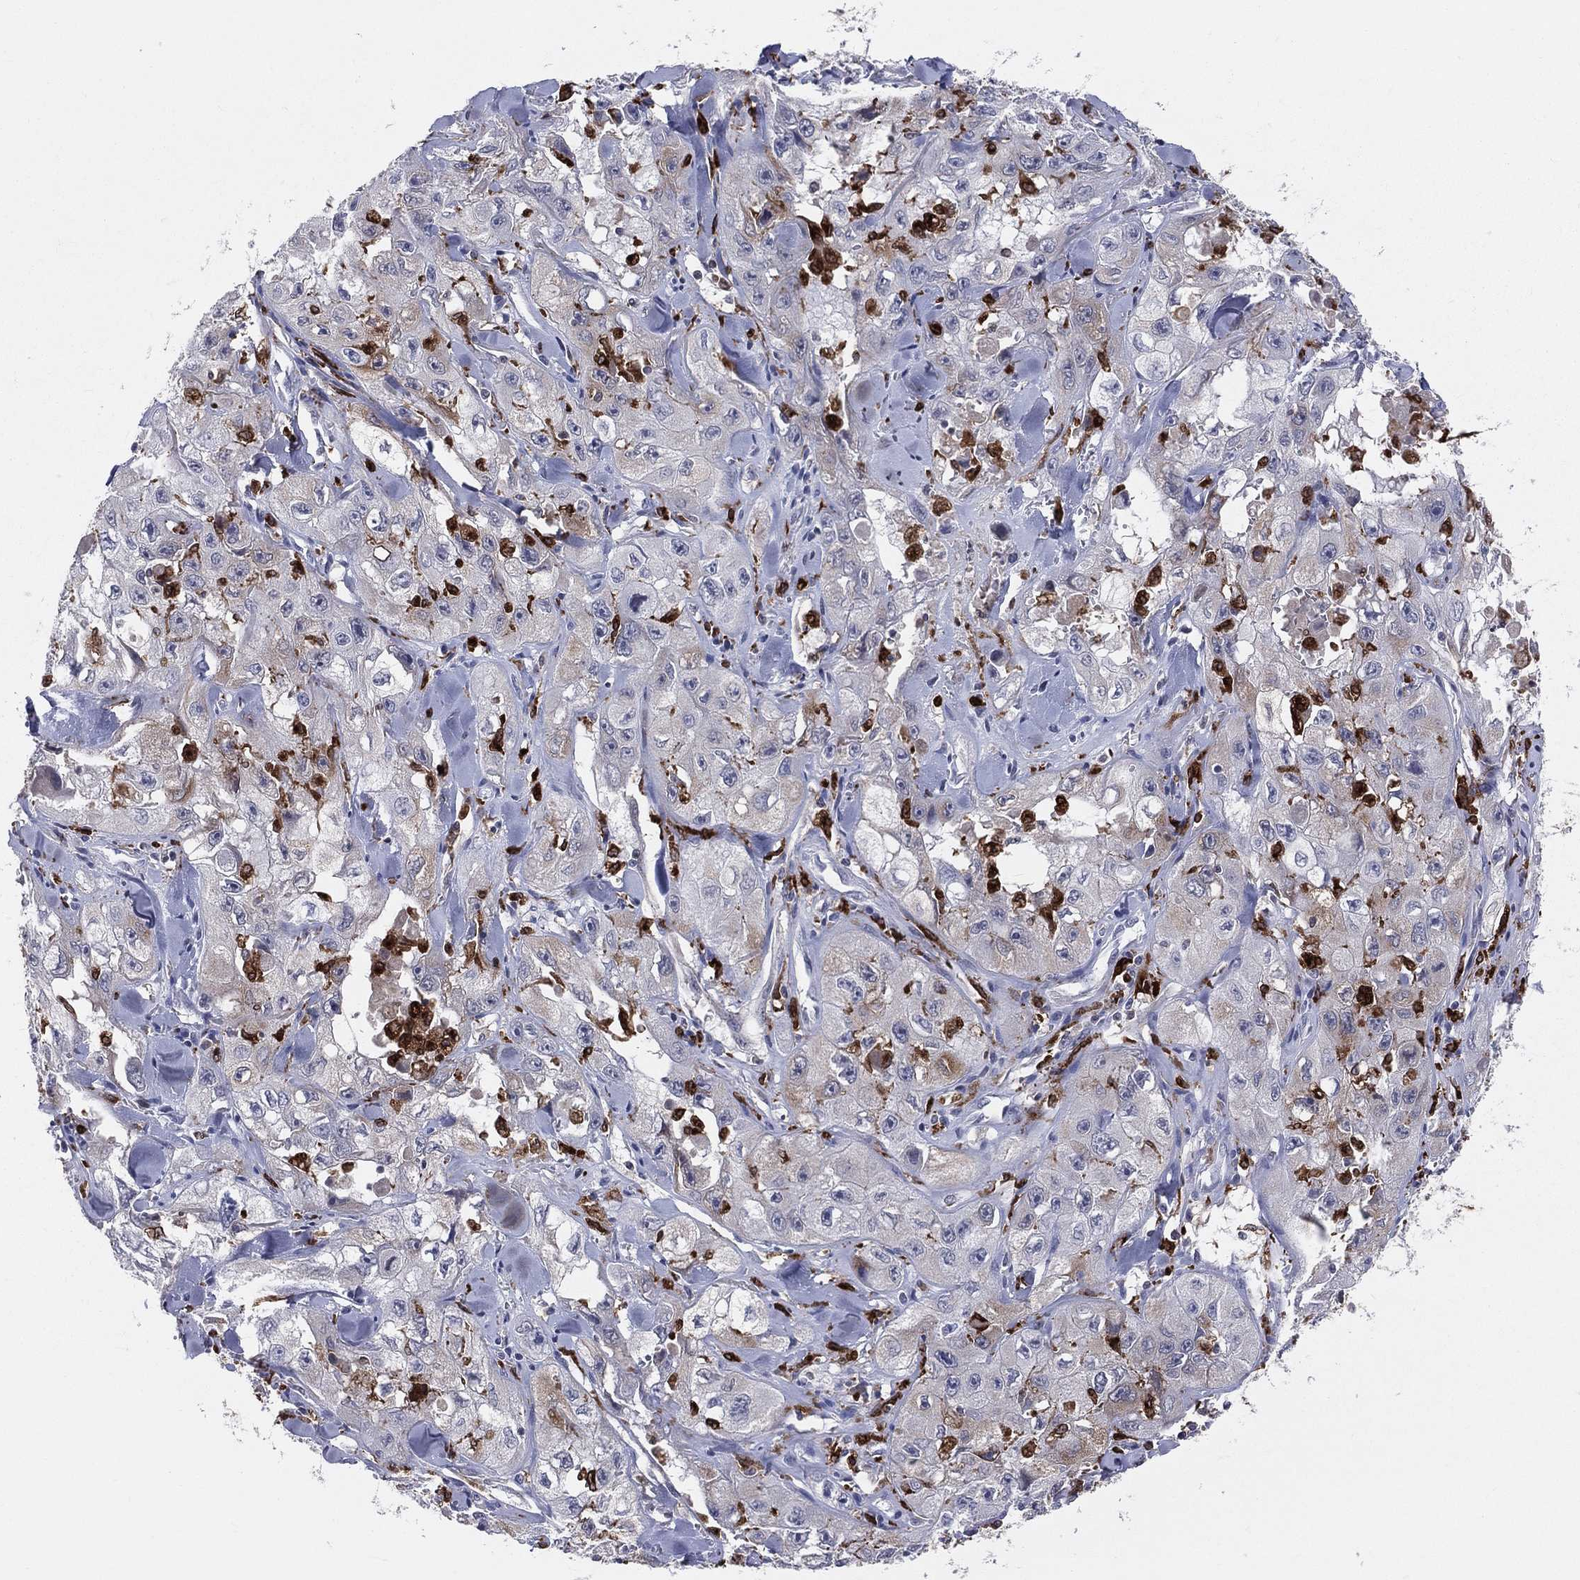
{"staining": {"intensity": "negative", "quantity": "none", "location": "none"}, "tissue": "skin cancer", "cell_type": "Tumor cells", "image_type": "cancer", "snomed": [{"axis": "morphology", "description": "Squamous cell carcinoma, NOS"}, {"axis": "topography", "description": "Skin"}, {"axis": "topography", "description": "Subcutis"}], "caption": "This is an immunohistochemistry image of human skin cancer. There is no staining in tumor cells.", "gene": "CD74", "patient": {"sex": "male", "age": 73}}